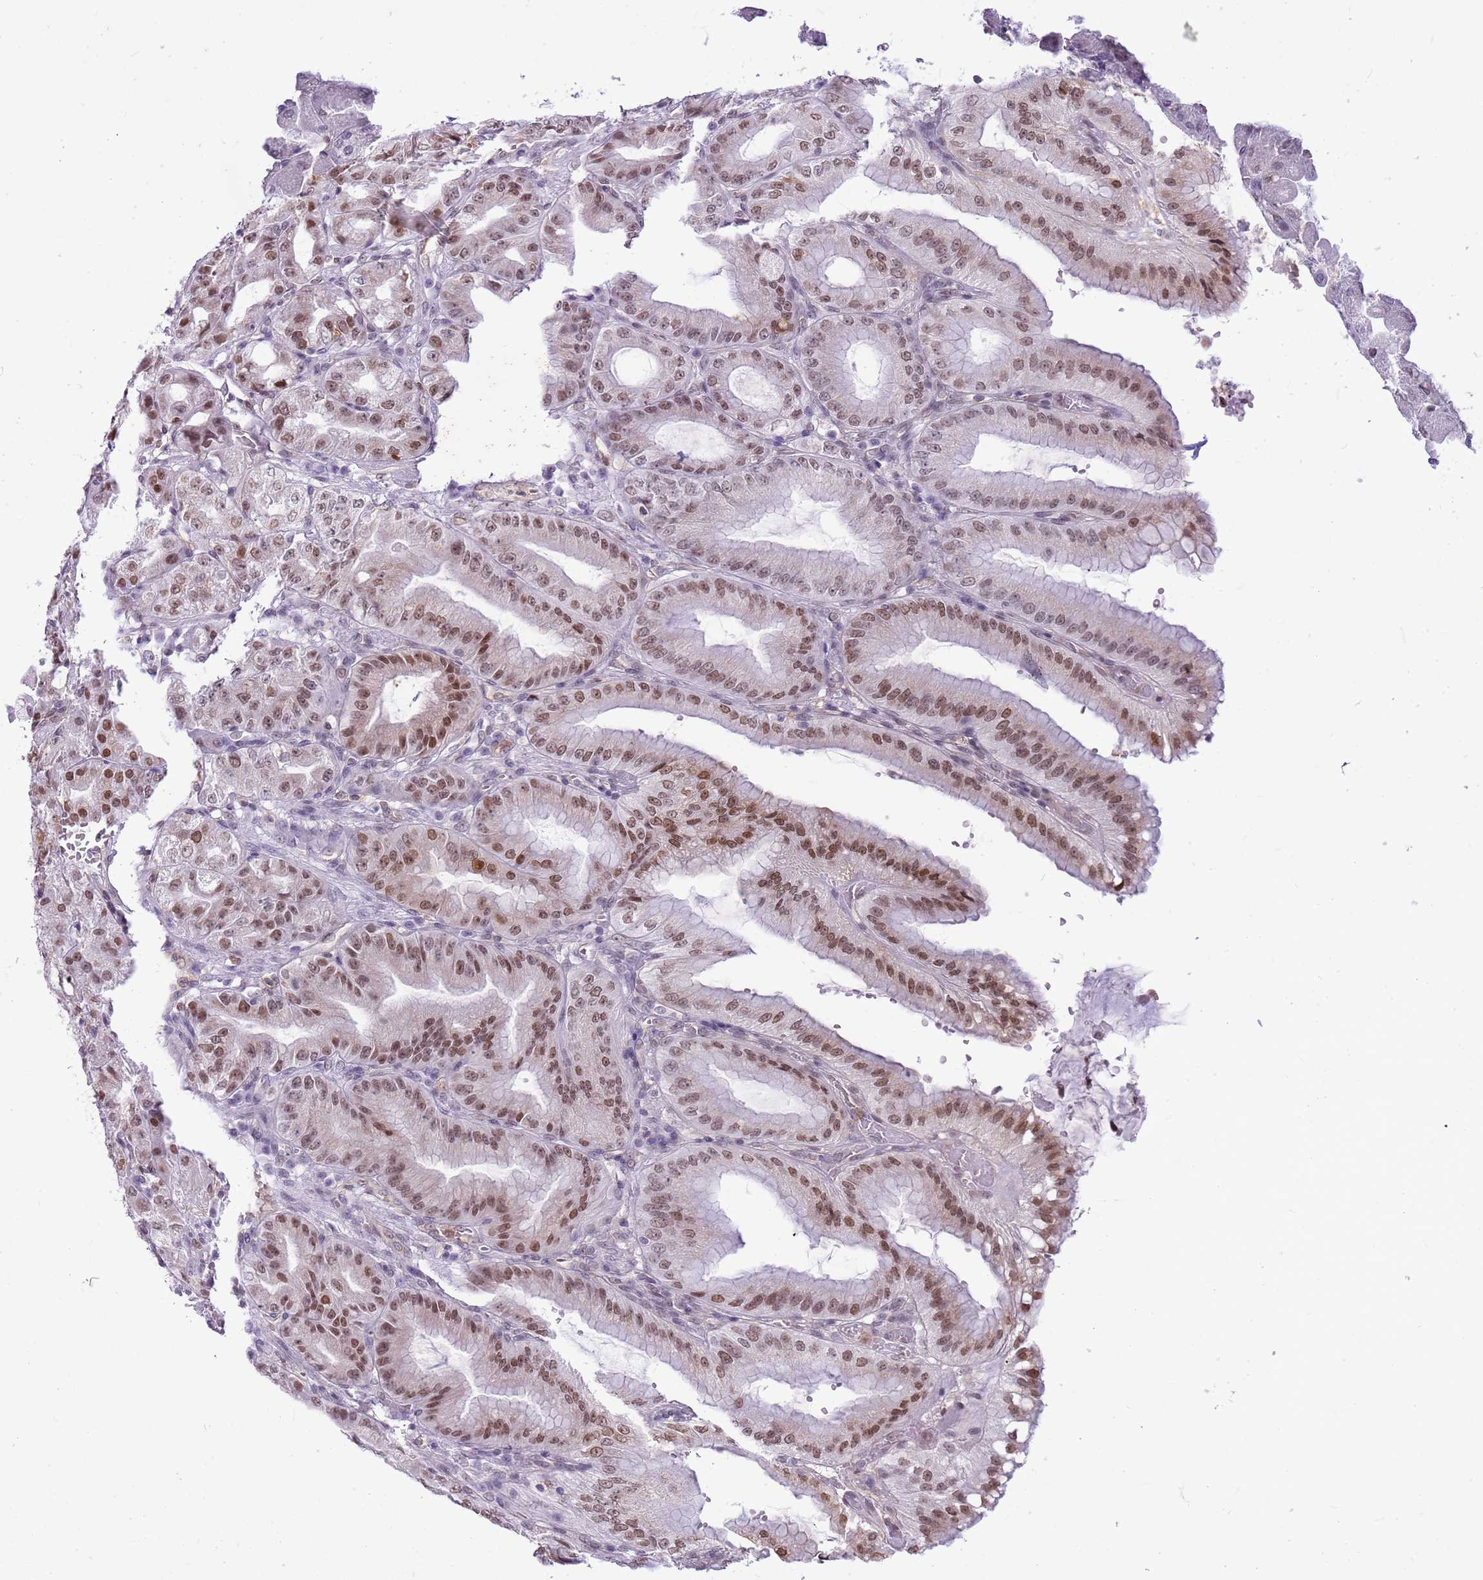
{"staining": {"intensity": "moderate", "quantity": ">75%", "location": "nuclear"}, "tissue": "stomach", "cell_type": "Glandular cells", "image_type": "normal", "snomed": [{"axis": "morphology", "description": "Normal tissue, NOS"}, {"axis": "topography", "description": "Stomach, upper"}, {"axis": "topography", "description": "Stomach, lower"}], "caption": "Immunohistochemistry (DAB (3,3'-diaminobenzidine)) staining of unremarkable human stomach demonstrates moderate nuclear protein positivity in approximately >75% of glandular cells.", "gene": "DHX32", "patient": {"sex": "male", "age": 71}}